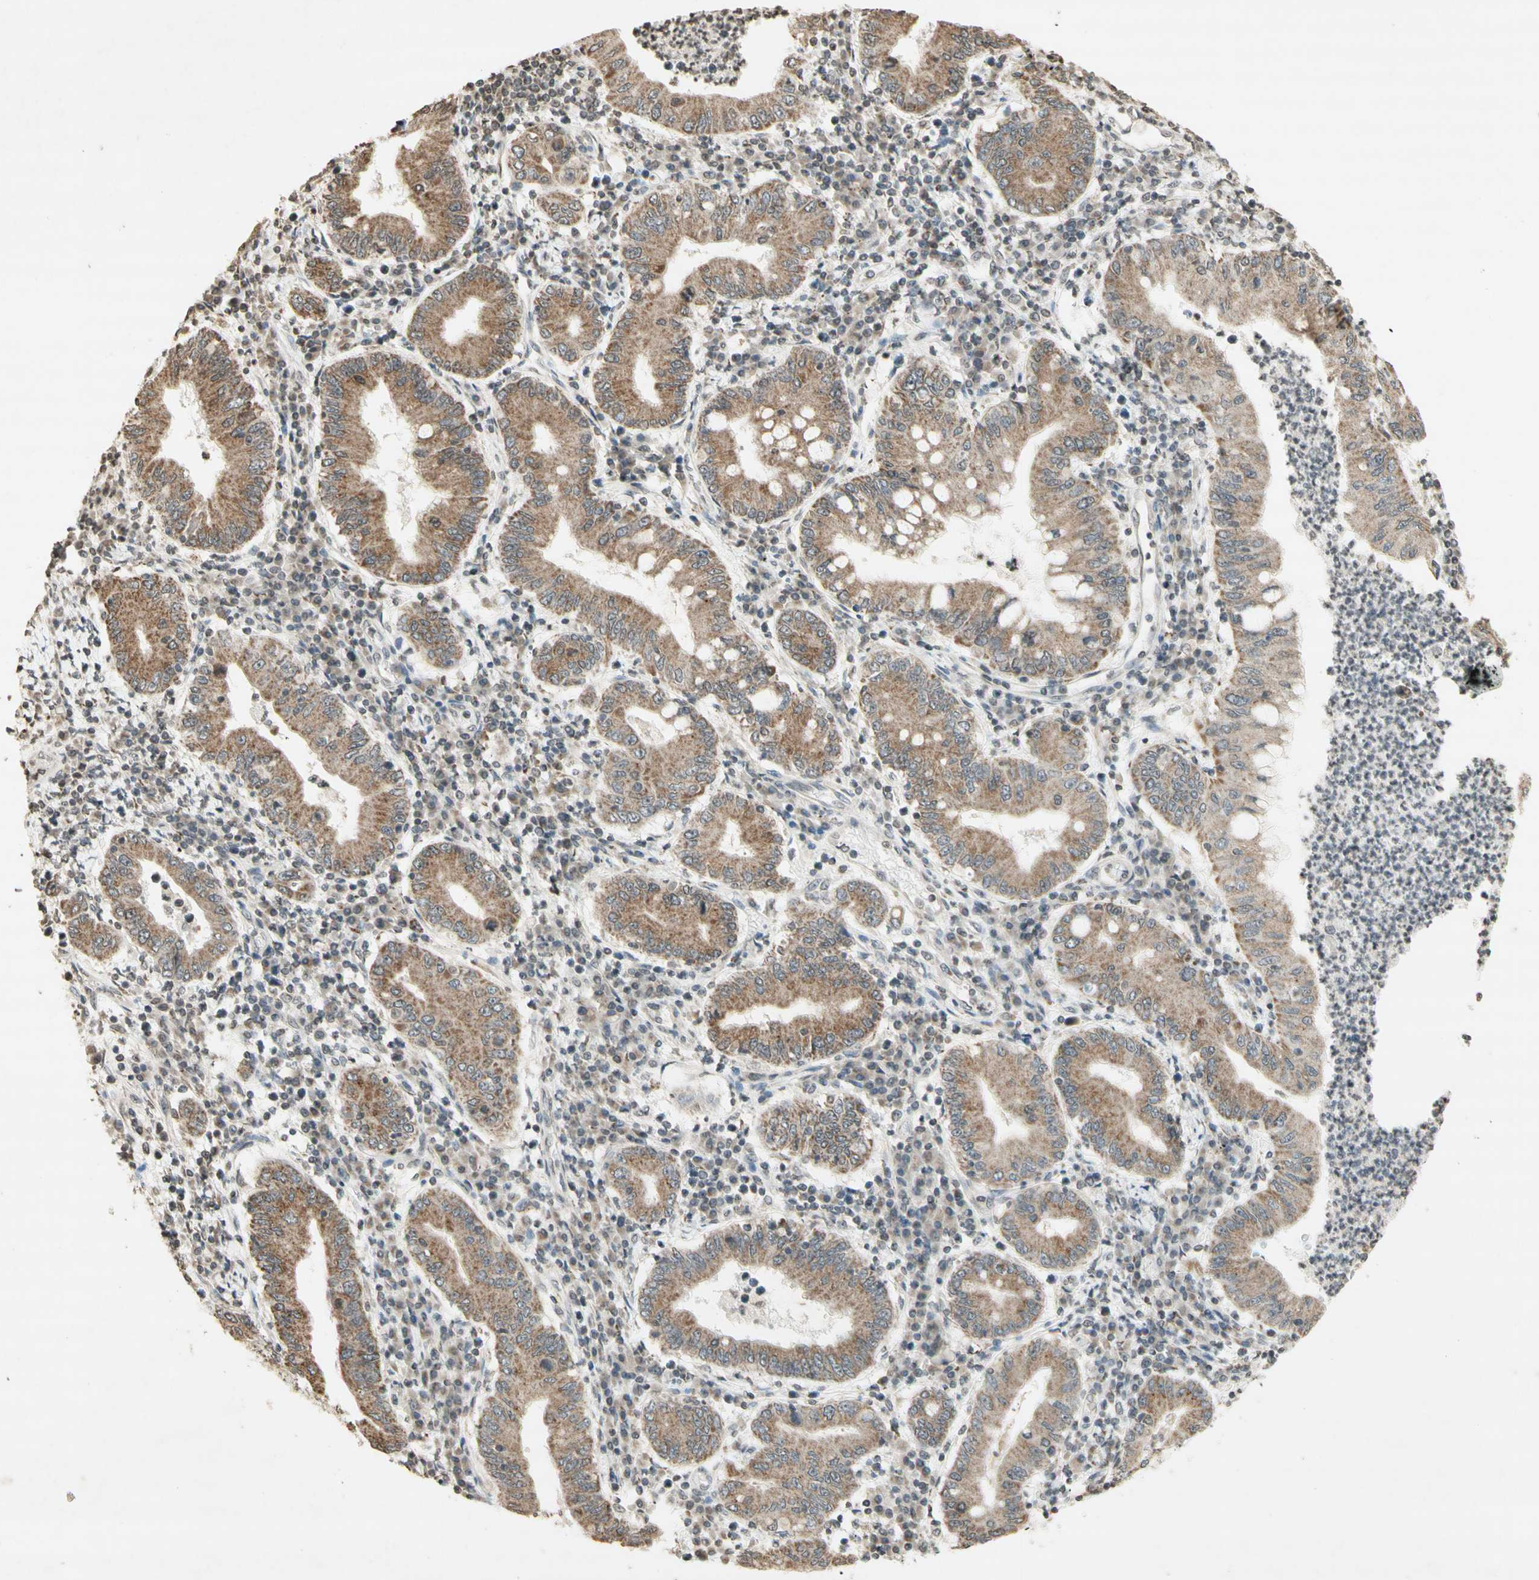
{"staining": {"intensity": "moderate", "quantity": ">75%", "location": "cytoplasmic/membranous"}, "tissue": "stomach cancer", "cell_type": "Tumor cells", "image_type": "cancer", "snomed": [{"axis": "morphology", "description": "Normal tissue, NOS"}, {"axis": "morphology", "description": "Adenocarcinoma, NOS"}, {"axis": "topography", "description": "Esophagus"}, {"axis": "topography", "description": "Stomach, upper"}, {"axis": "topography", "description": "Peripheral nerve tissue"}], "caption": "A medium amount of moderate cytoplasmic/membranous positivity is identified in about >75% of tumor cells in stomach adenocarcinoma tissue.", "gene": "CCNI", "patient": {"sex": "male", "age": 62}}